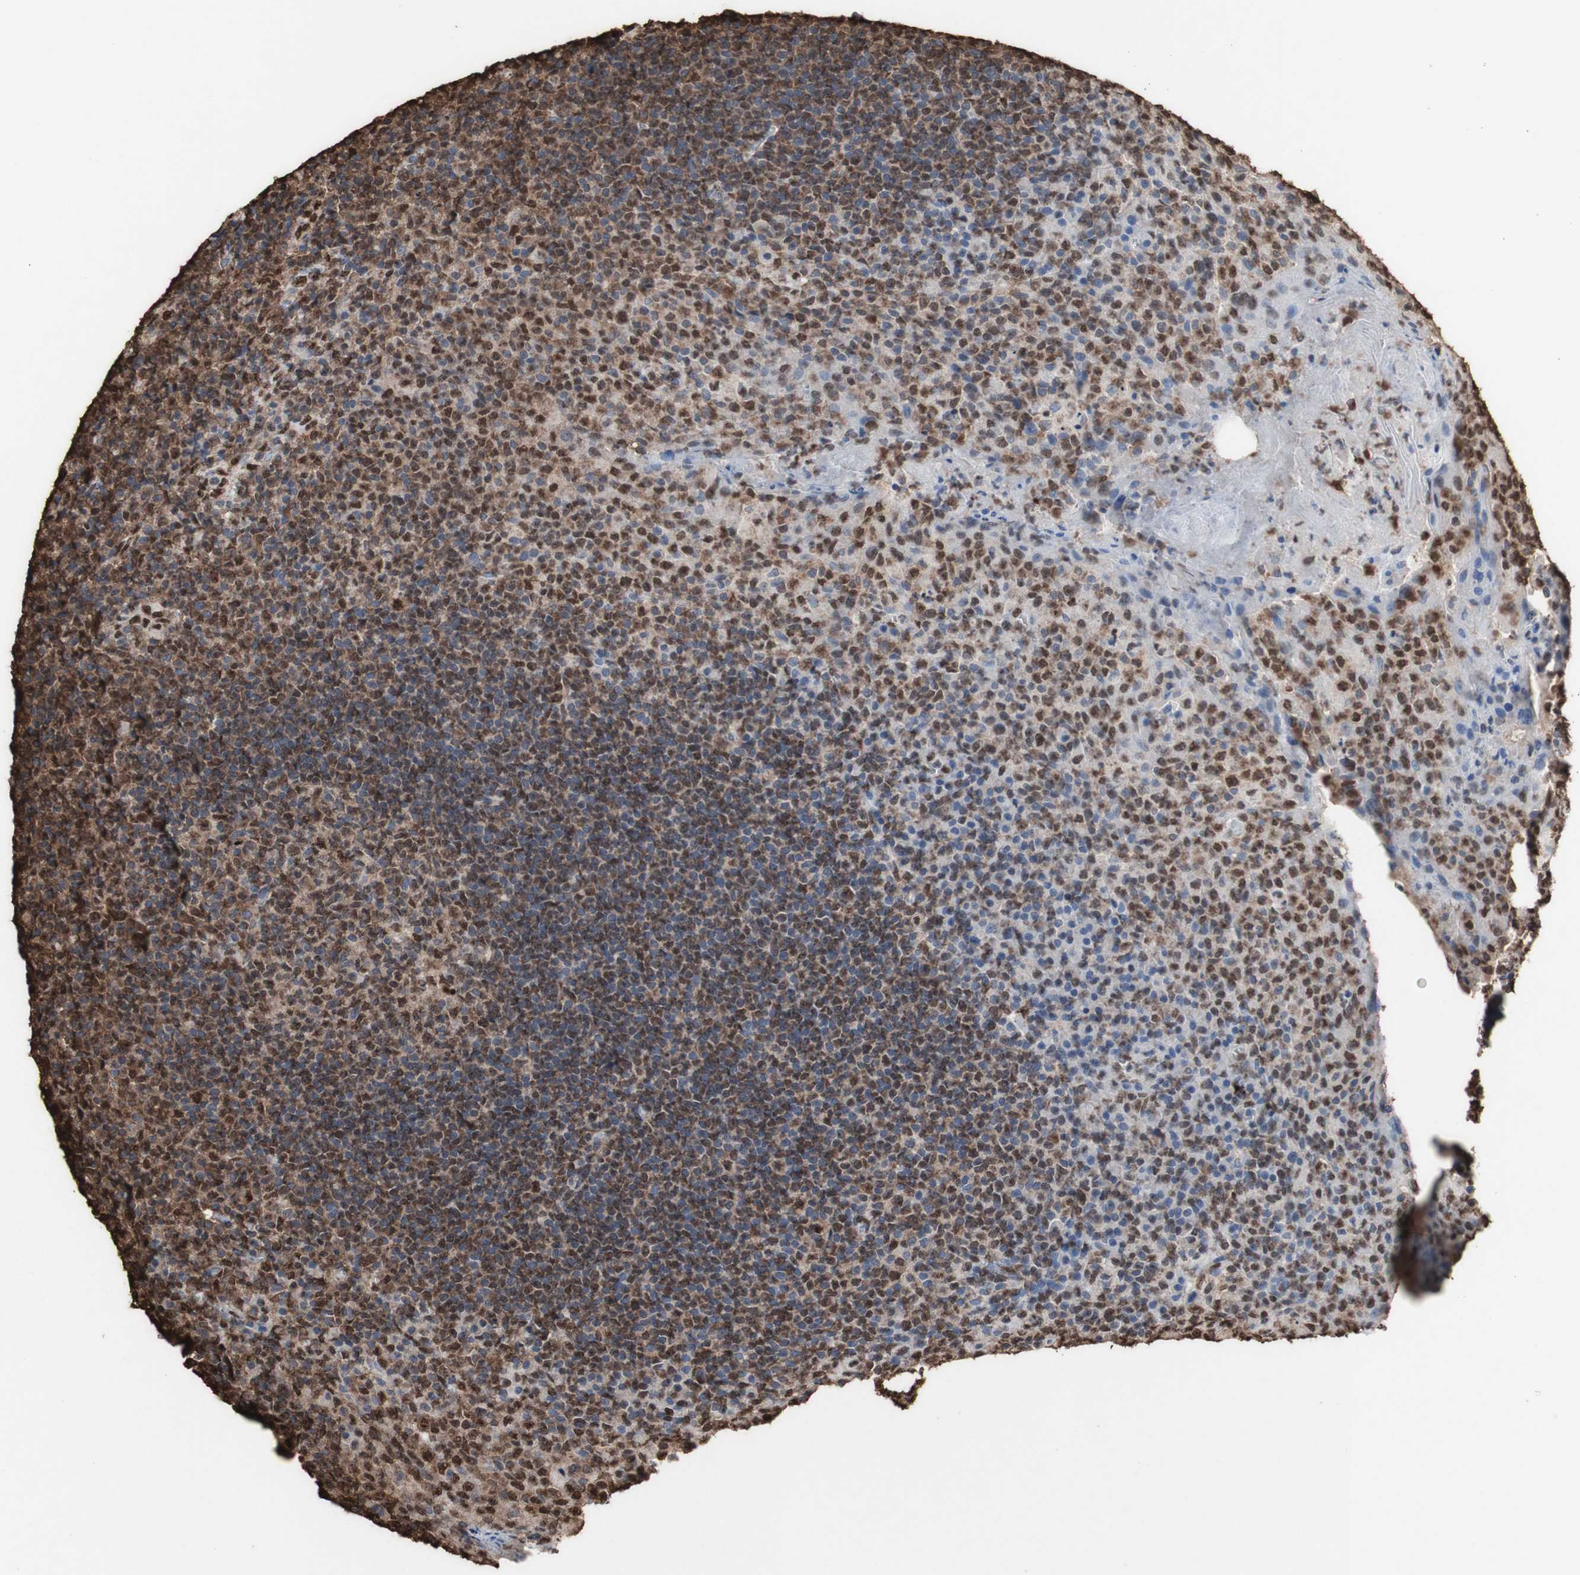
{"staining": {"intensity": "moderate", "quantity": "25%-75%", "location": "cytoplasmic/membranous,nuclear"}, "tissue": "tonsil", "cell_type": "Germinal center cells", "image_type": "normal", "snomed": [{"axis": "morphology", "description": "Normal tissue, NOS"}, {"axis": "topography", "description": "Tonsil"}], "caption": "Moderate cytoplasmic/membranous,nuclear positivity for a protein is present in approximately 25%-75% of germinal center cells of normal tonsil using IHC.", "gene": "PIDD1", "patient": {"sex": "male", "age": 17}}